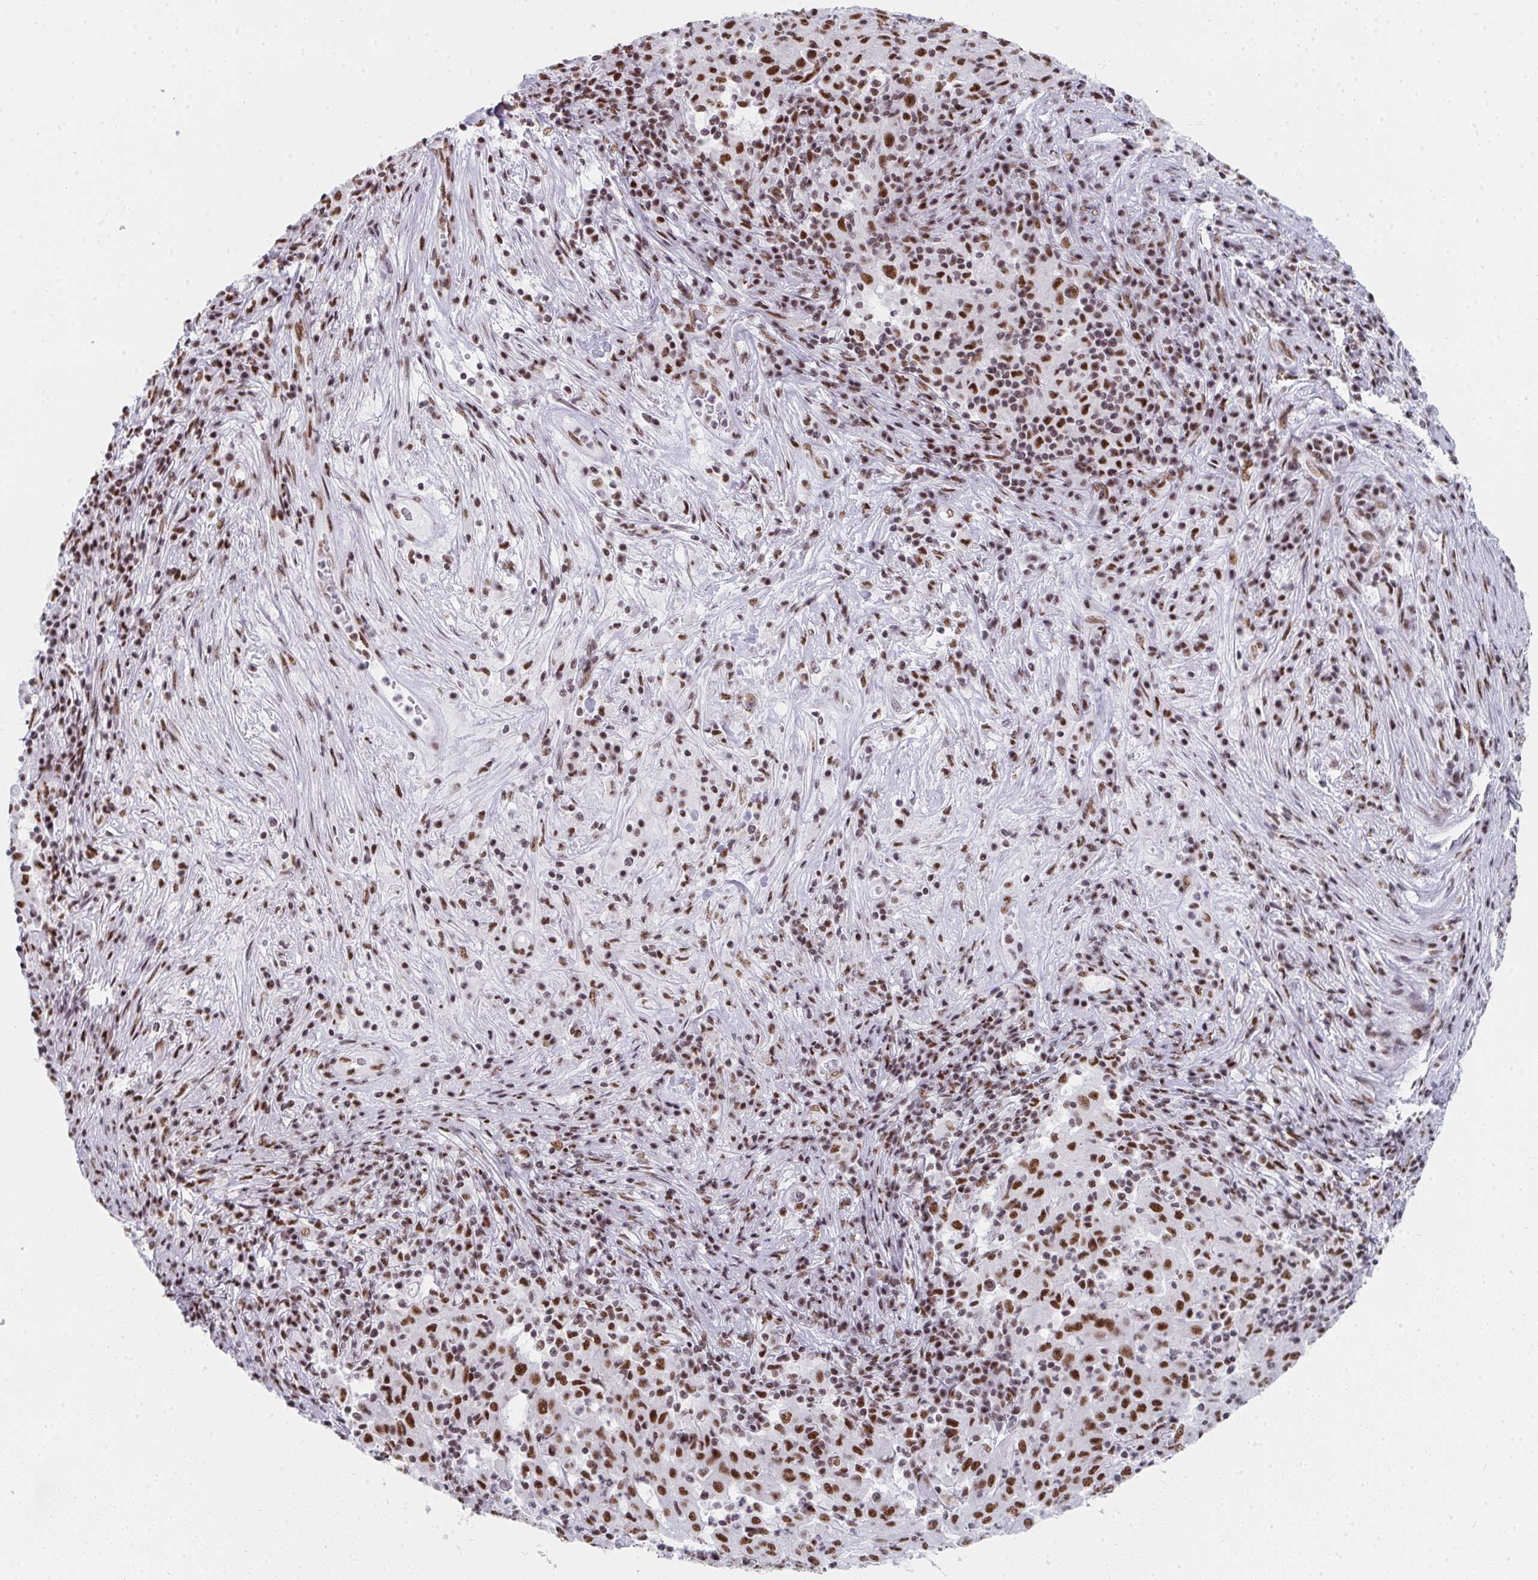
{"staining": {"intensity": "strong", "quantity": ">75%", "location": "nuclear"}, "tissue": "pancreatic cancer", "cell_type": "Tumor cells", "image_type": "cancer", "snomed": [{"axis": "morphology", "description": "Adenocarcinoma, NOS"}, {"axis": "topography", "description": "Pancreas"}], "caption": "The photomicrograph shows a brown stain indicating the presence of a protein in the nuclear of tumor cells in pancreatic cancer (adenocarcinoma). The staining is performed using DAB (3,3'-diaminobenzidine) brown chromogen to label protein expression. The nuclei are counter-stained blue using hematoxylin.", "gene": "SNRNP70", "patient": {"sex": "male", "age": 63}}